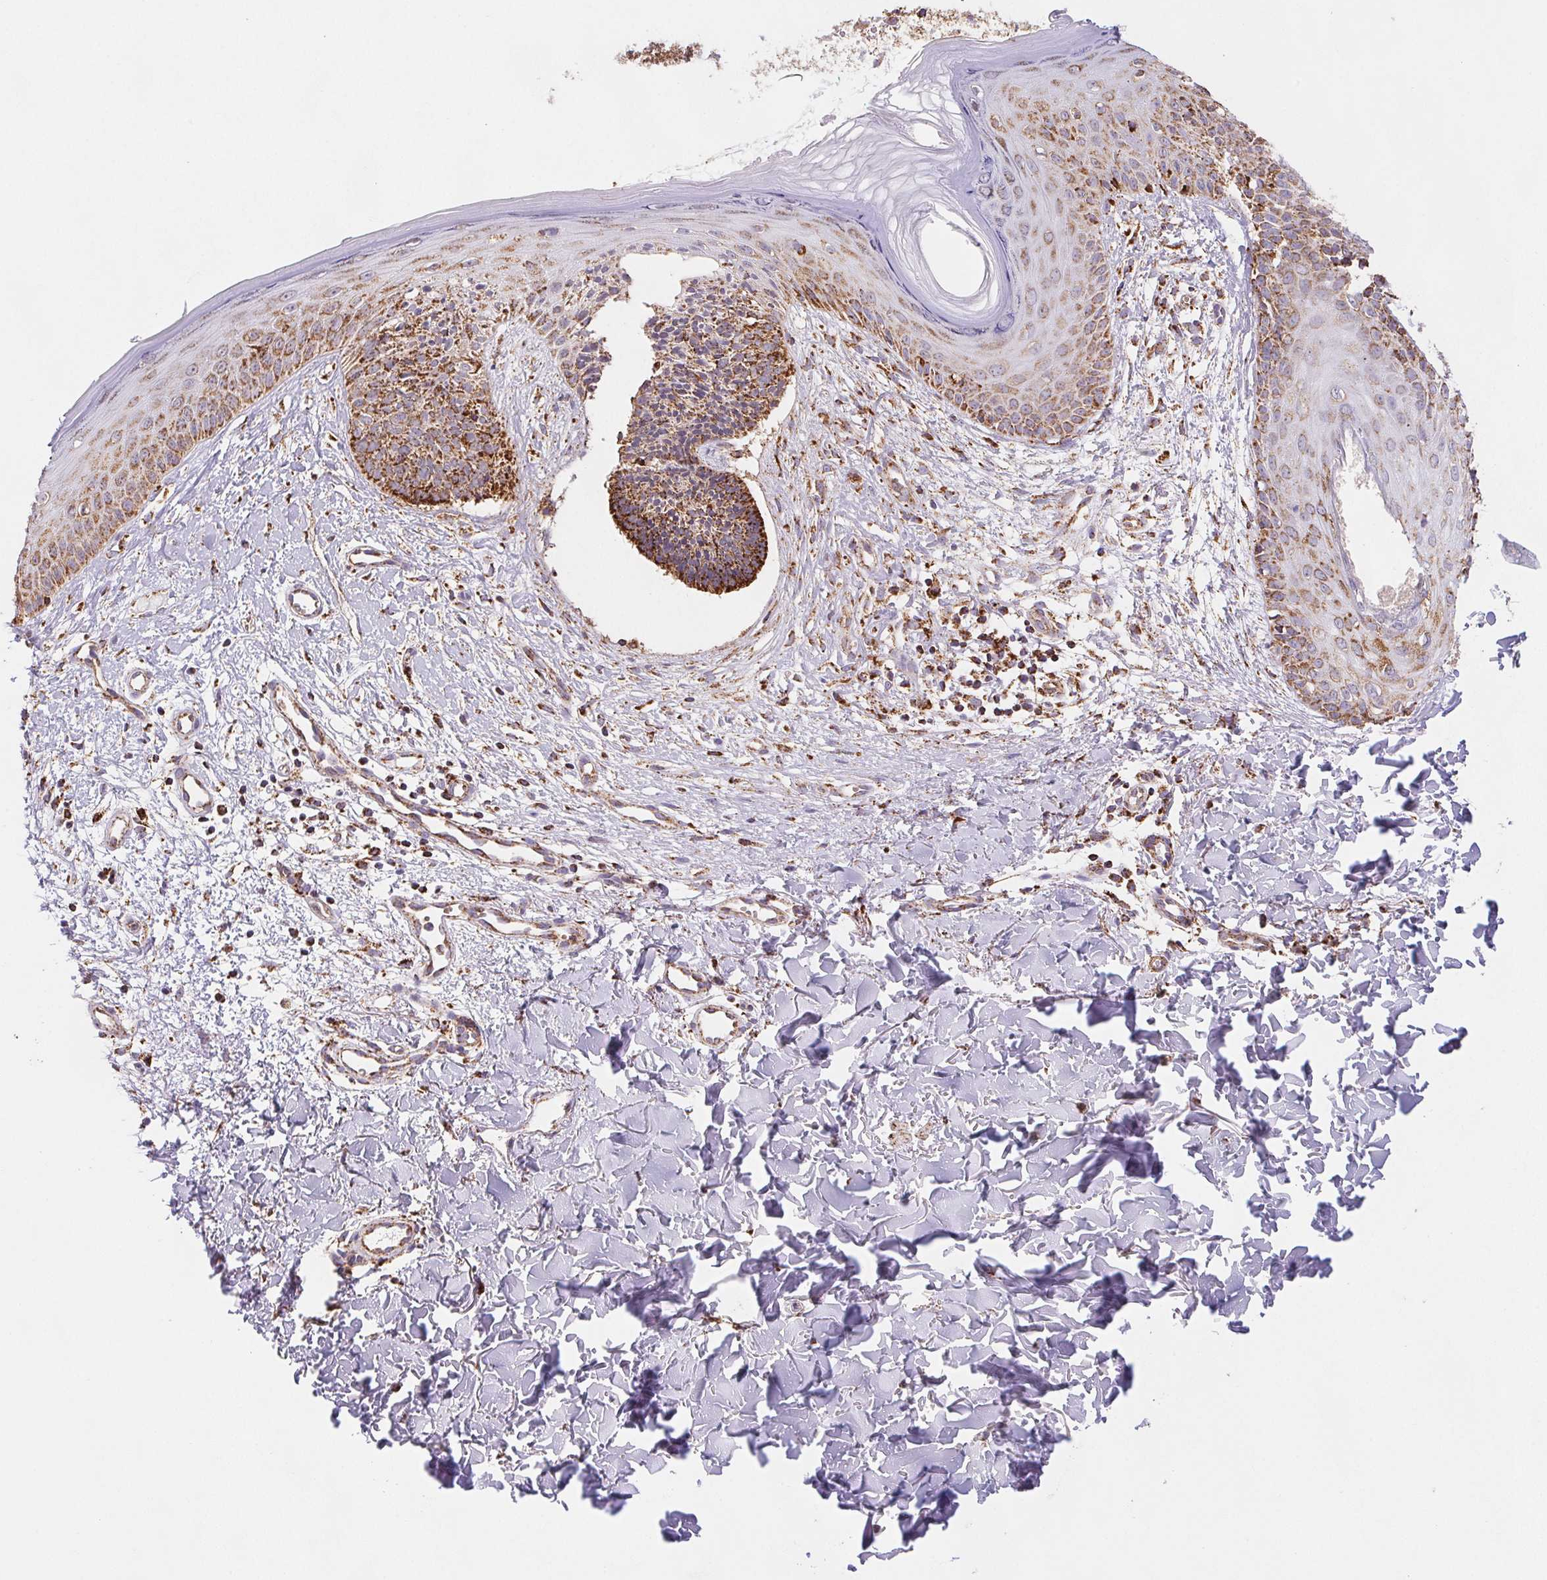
{"staining": {"intensity": "strong", "quantity": ">75%", "location": "cytoplasmic/membranous"}, "tissue": "skin cancer", "cell_type": "Tumor cells", "image_type": "cancer", "snomed": [{"axis": "morphology", "description": "Basal cell carcinoma"}, {"axis": "topography", "description": "Skin"}], "caption": "Protein expression analysis of human skin cancer reveals strong cytoplasmic/membranous expression in approximately >75% of tumor cells.", "gene": "NIPSNAP2", "patient": {"sex": "male", "age": 51}}